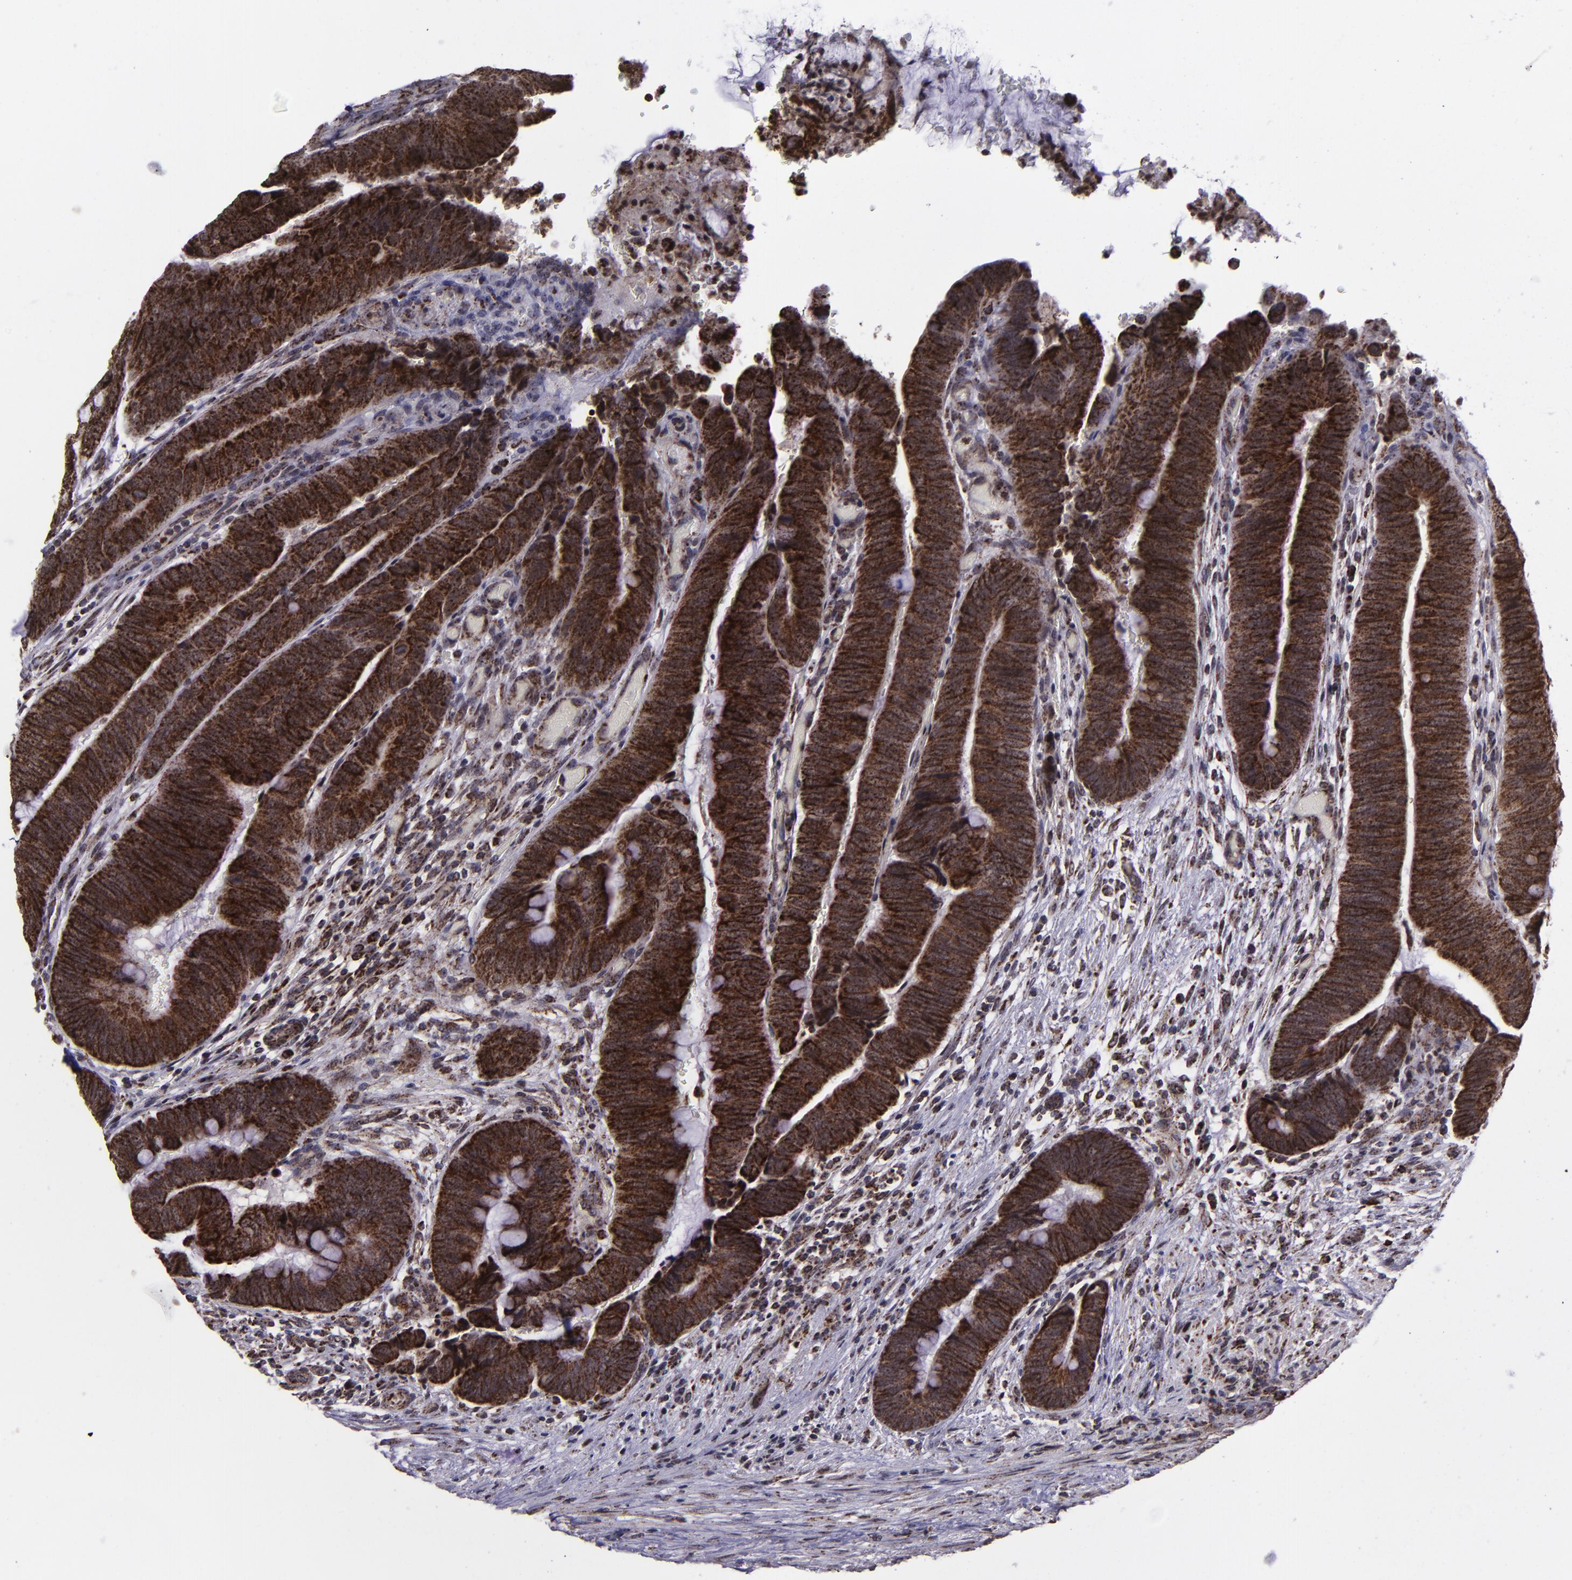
{"staining": {"intensity": "strong", "quantity": ">75%", "location": "cytoplasmic/membranous"}, "tissue": "colorectal cancer", "cell_type": "Tumor cells", "image_type": "cancer", "snomed": [{"axis": "morphology", "description": "Normal tissue, NOS"}, {"axis": "morphology", "description": "Adenocarcinoma, NOS"}, {"axis": "topography", "description": "Rectum"}], "caption": "Immunohistochemical staining of human colorectal cancer (adenocarcinoma) displays strong cytoplasmic/membranous protein positivity in about >75% of tumor cells.", "gene": "LONP1", "patient": {"sex": "male", "age": 92}}